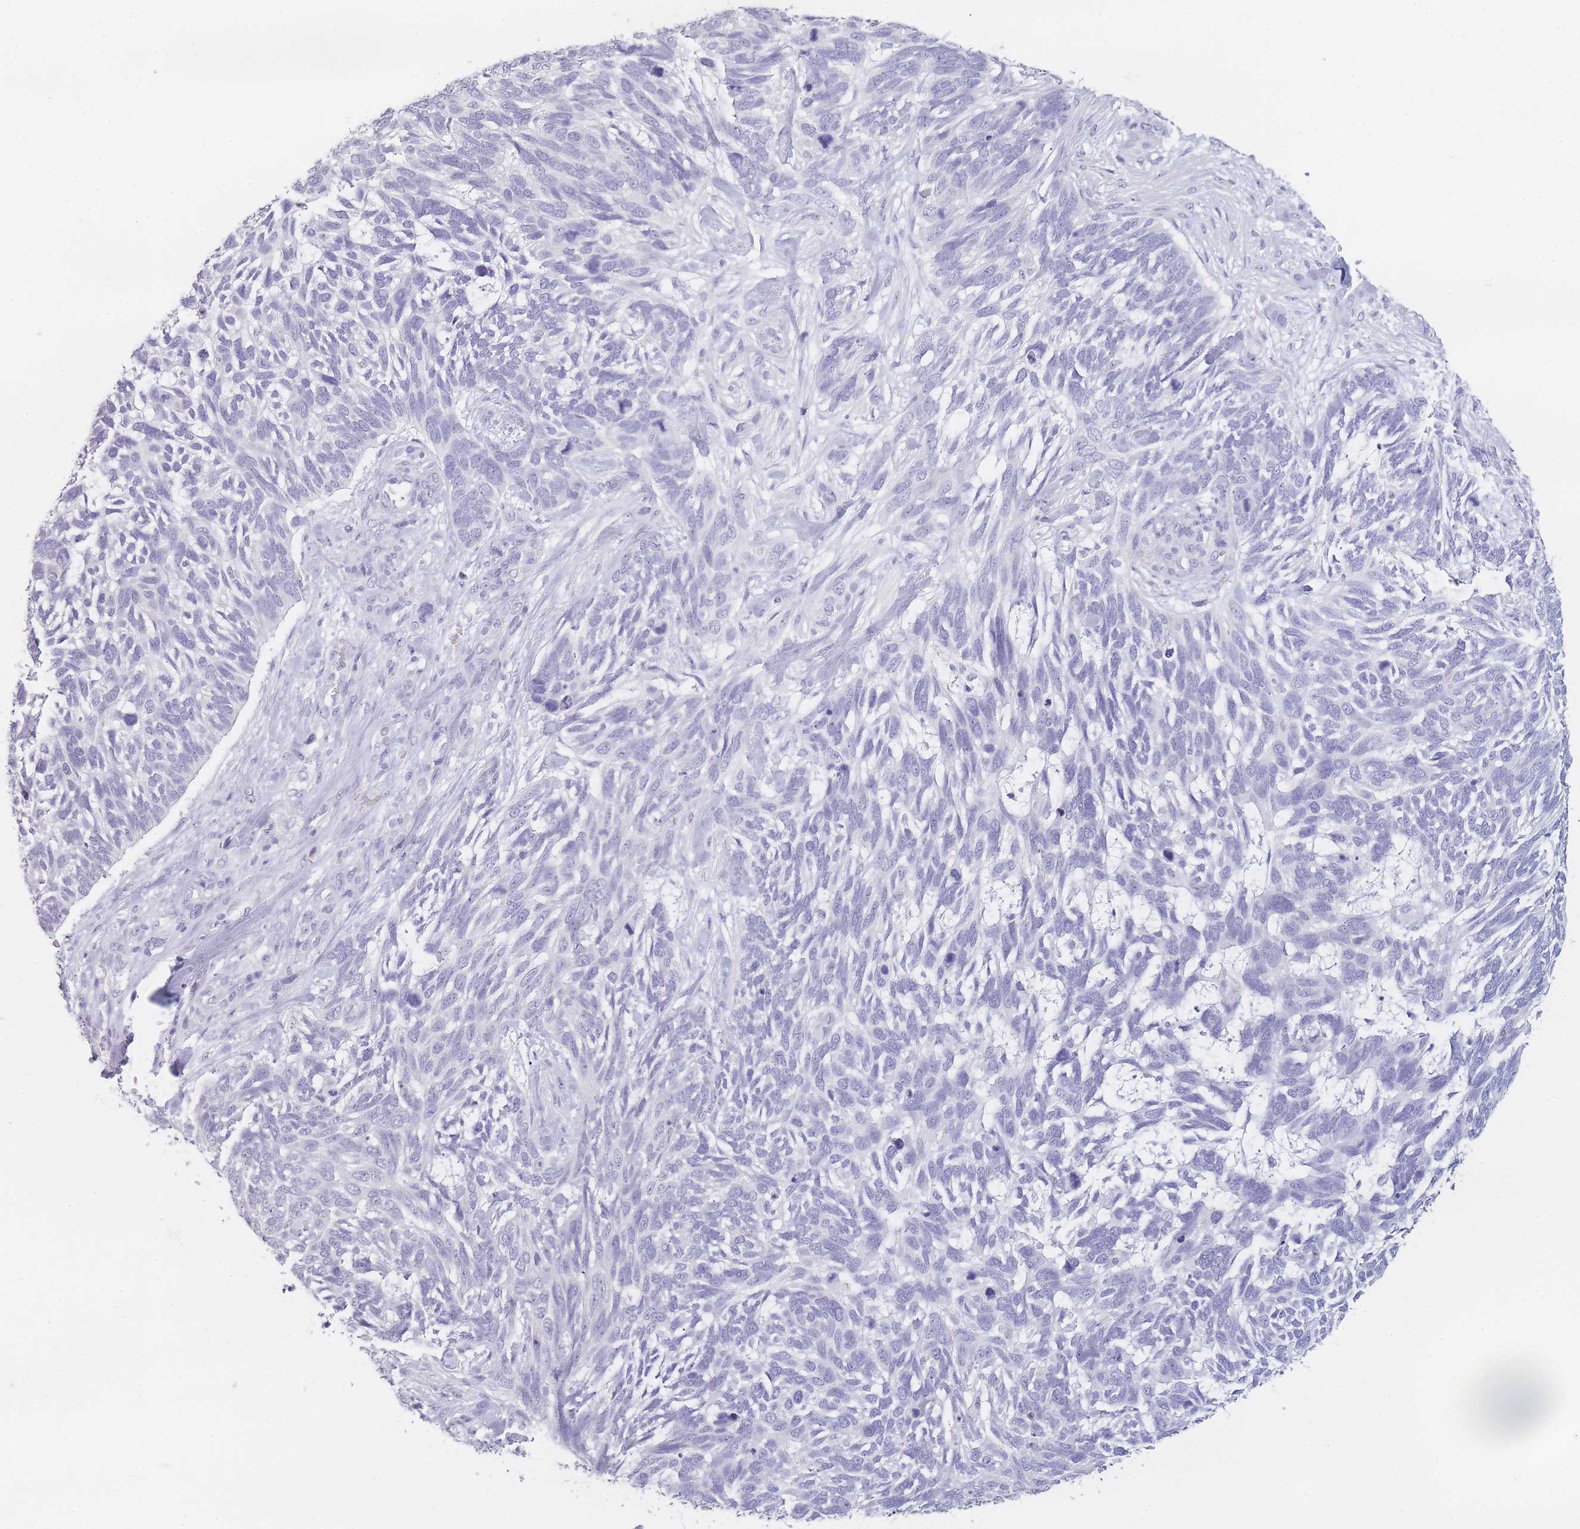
{"staining": {"intensity": "negative", "quantity": "none", "location": "none"}, "tissue": "skin cancer", "cell_type": "Tumor cells", "image_type": "cancer", "snomed": [{"axis": "morphology", "description": "Basal cell carcinoma"}, {"axis": "topography", "description": "Skin"}], "caption": "An image of human skin basal cell carcinoma is negative for staining in tumor cells. (DAB (3,3'-diaminobenzidine) IHC with hematoxylin counter stain).", "gene": "INS", "patient": {"sex": "male", "age": 88}}